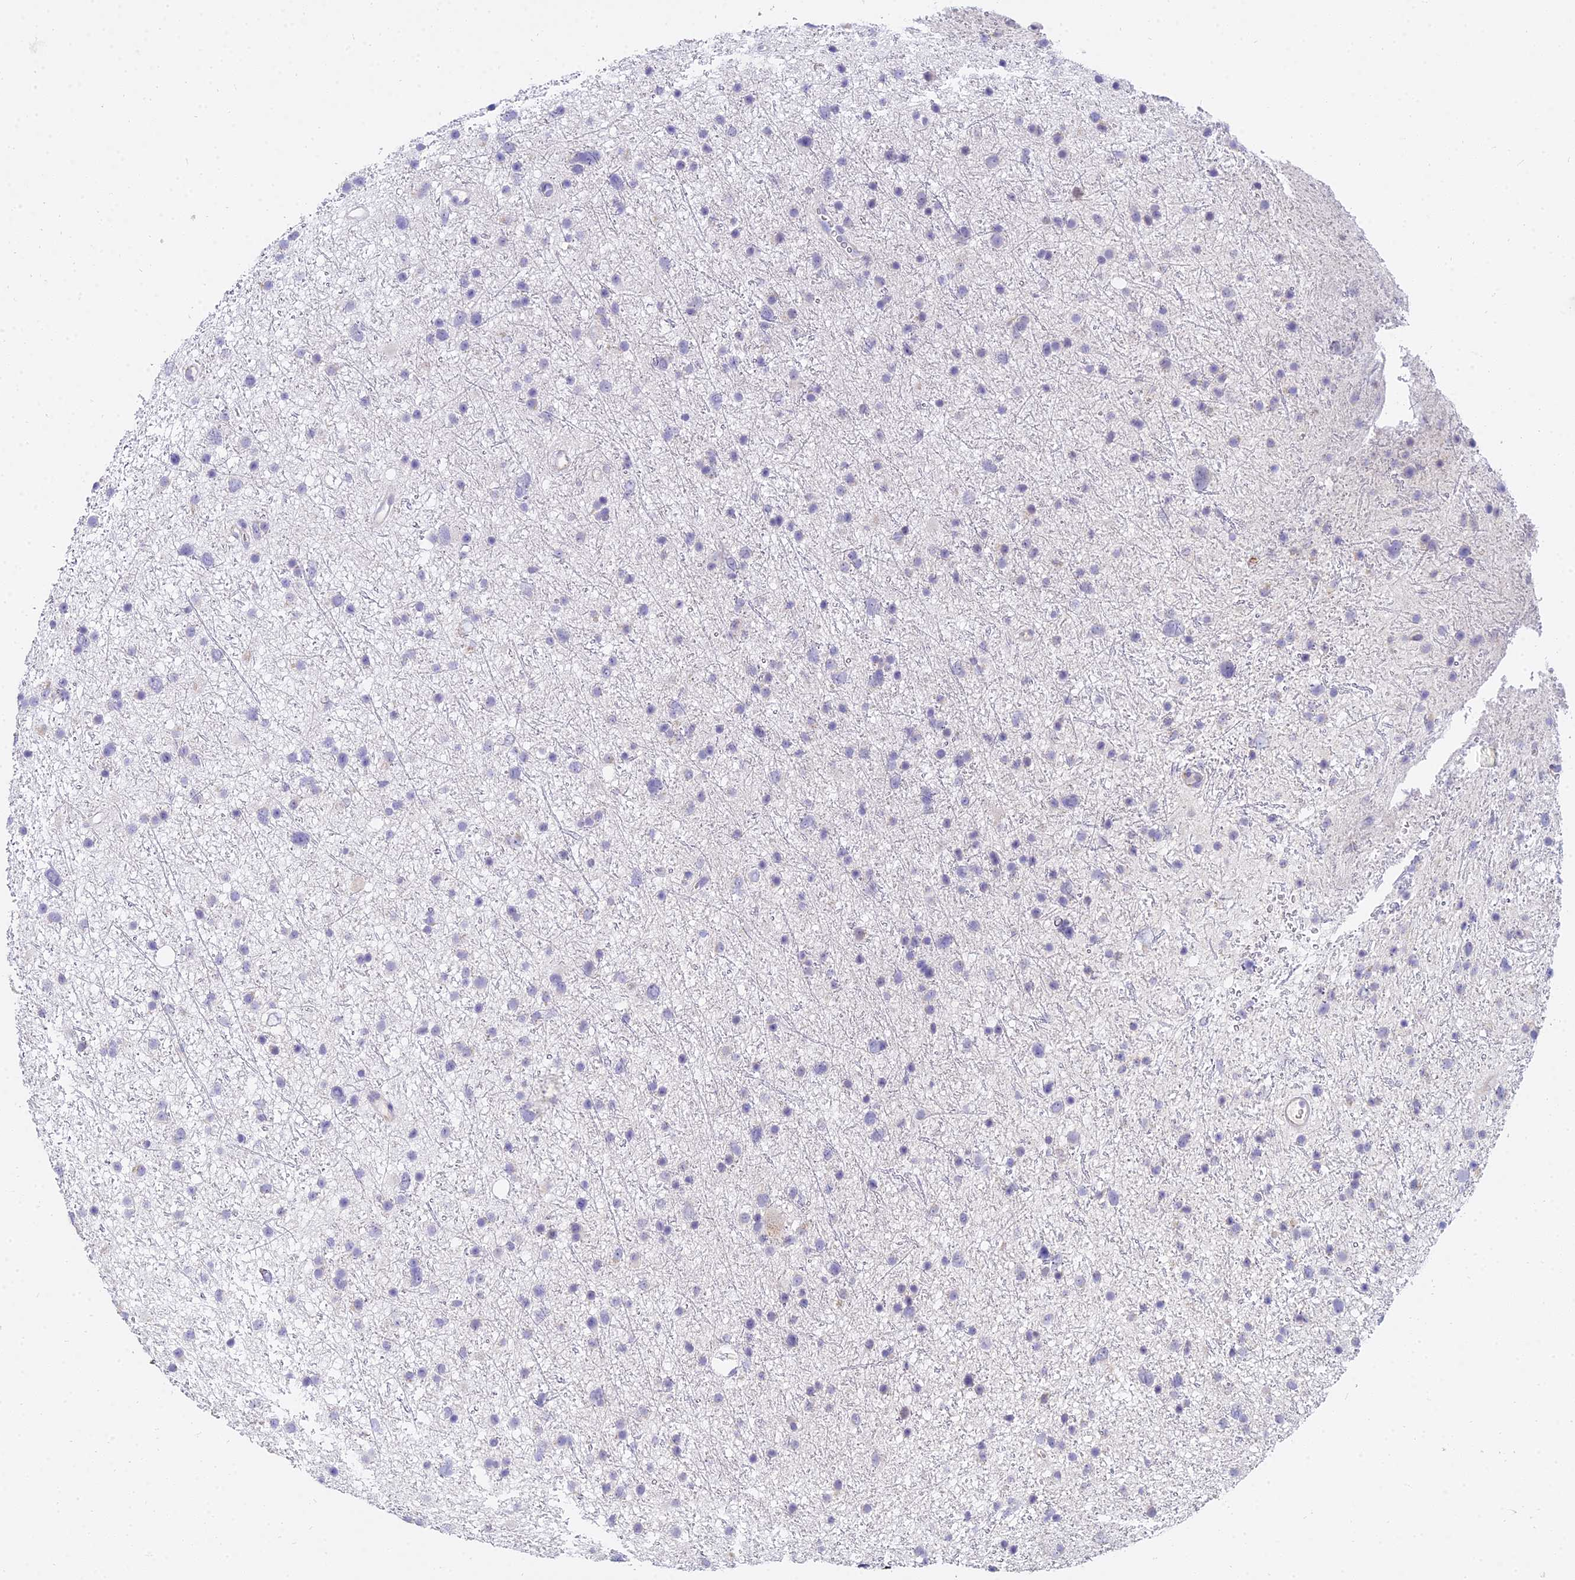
{"staining": {"intensity": "negative", "quantity": "none", "location": "none"}, "tissue": "glioma", "cell_type": "Tumor cells", "image_type": "cancer", "snomed": [{"axis": "morphology", "description": "Glioma, malignant, Low grade"}, {"axis": "topography", "description": "Cerebral cortex"}], "caption": "An immunohistochemistry photomicrograph of glioma is shown. There is no staining in tumor cells of glioma. (DAB (3,3'-diaminobenzidine) immunohistochemistry (IHC) with hematoxylin counter stain).", "gene": "VWC2L", "patient": {"sex": "female", "age": 39}}